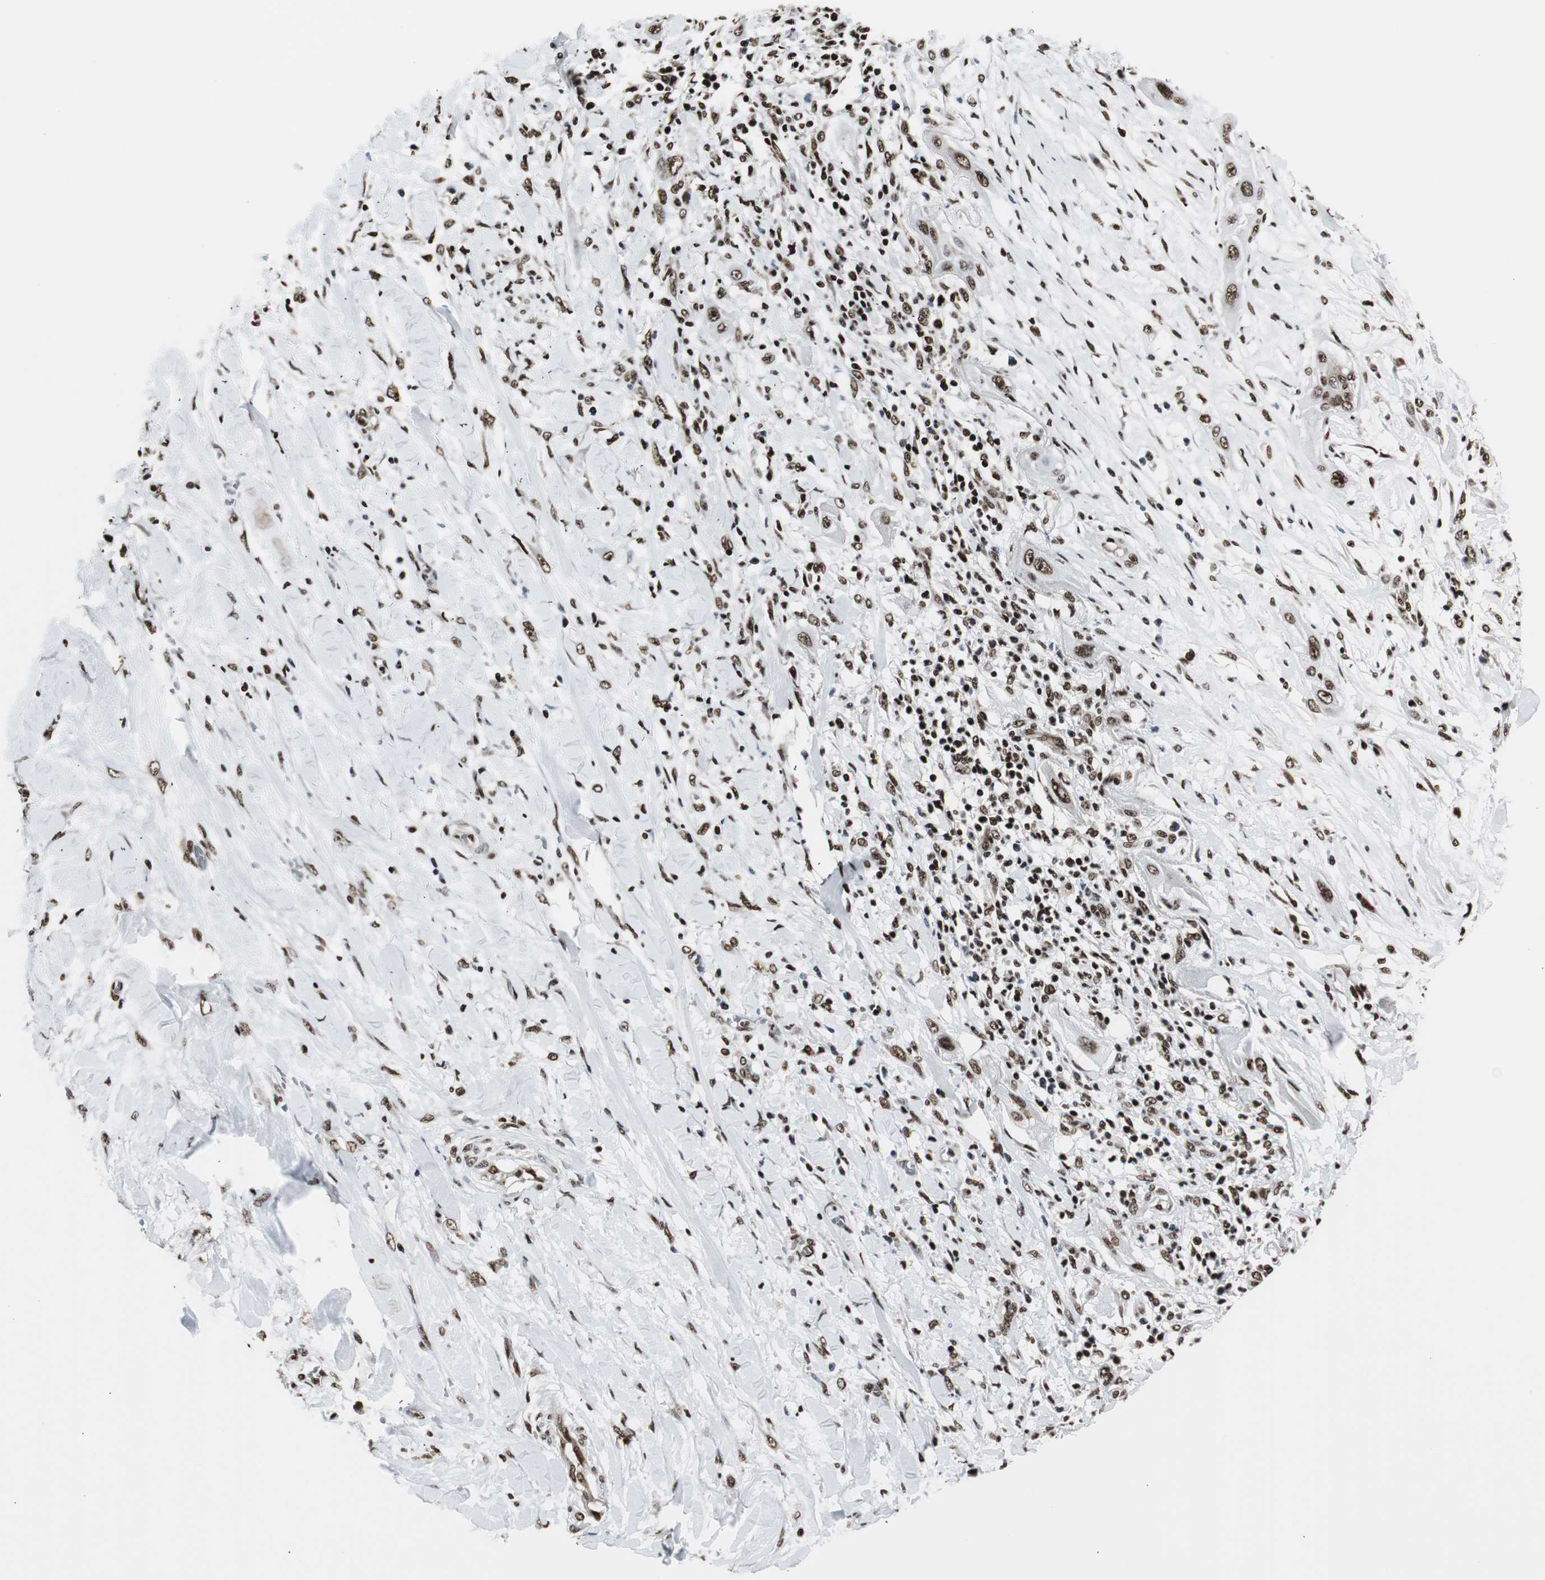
{"staining": {"intensity": "moderate", "quantity": ">75%", "location": "nuclear"}, "tissue": "lung cancer", "cell_type": "Tumor cells", "image_type": "cancer", "snomed": [{"axis": "morphology", "description": "Squamous cell carcinoma, NOS"}, {"axis": "topography", "description": "Lung"}], "caption": "A micrograph of lung squamous cell carcinoma stained for a protein reveals moderate nuclear brown staining in tumor cells.", "gene": "PARN", "patient": {"sex": "female", "age": 47}}